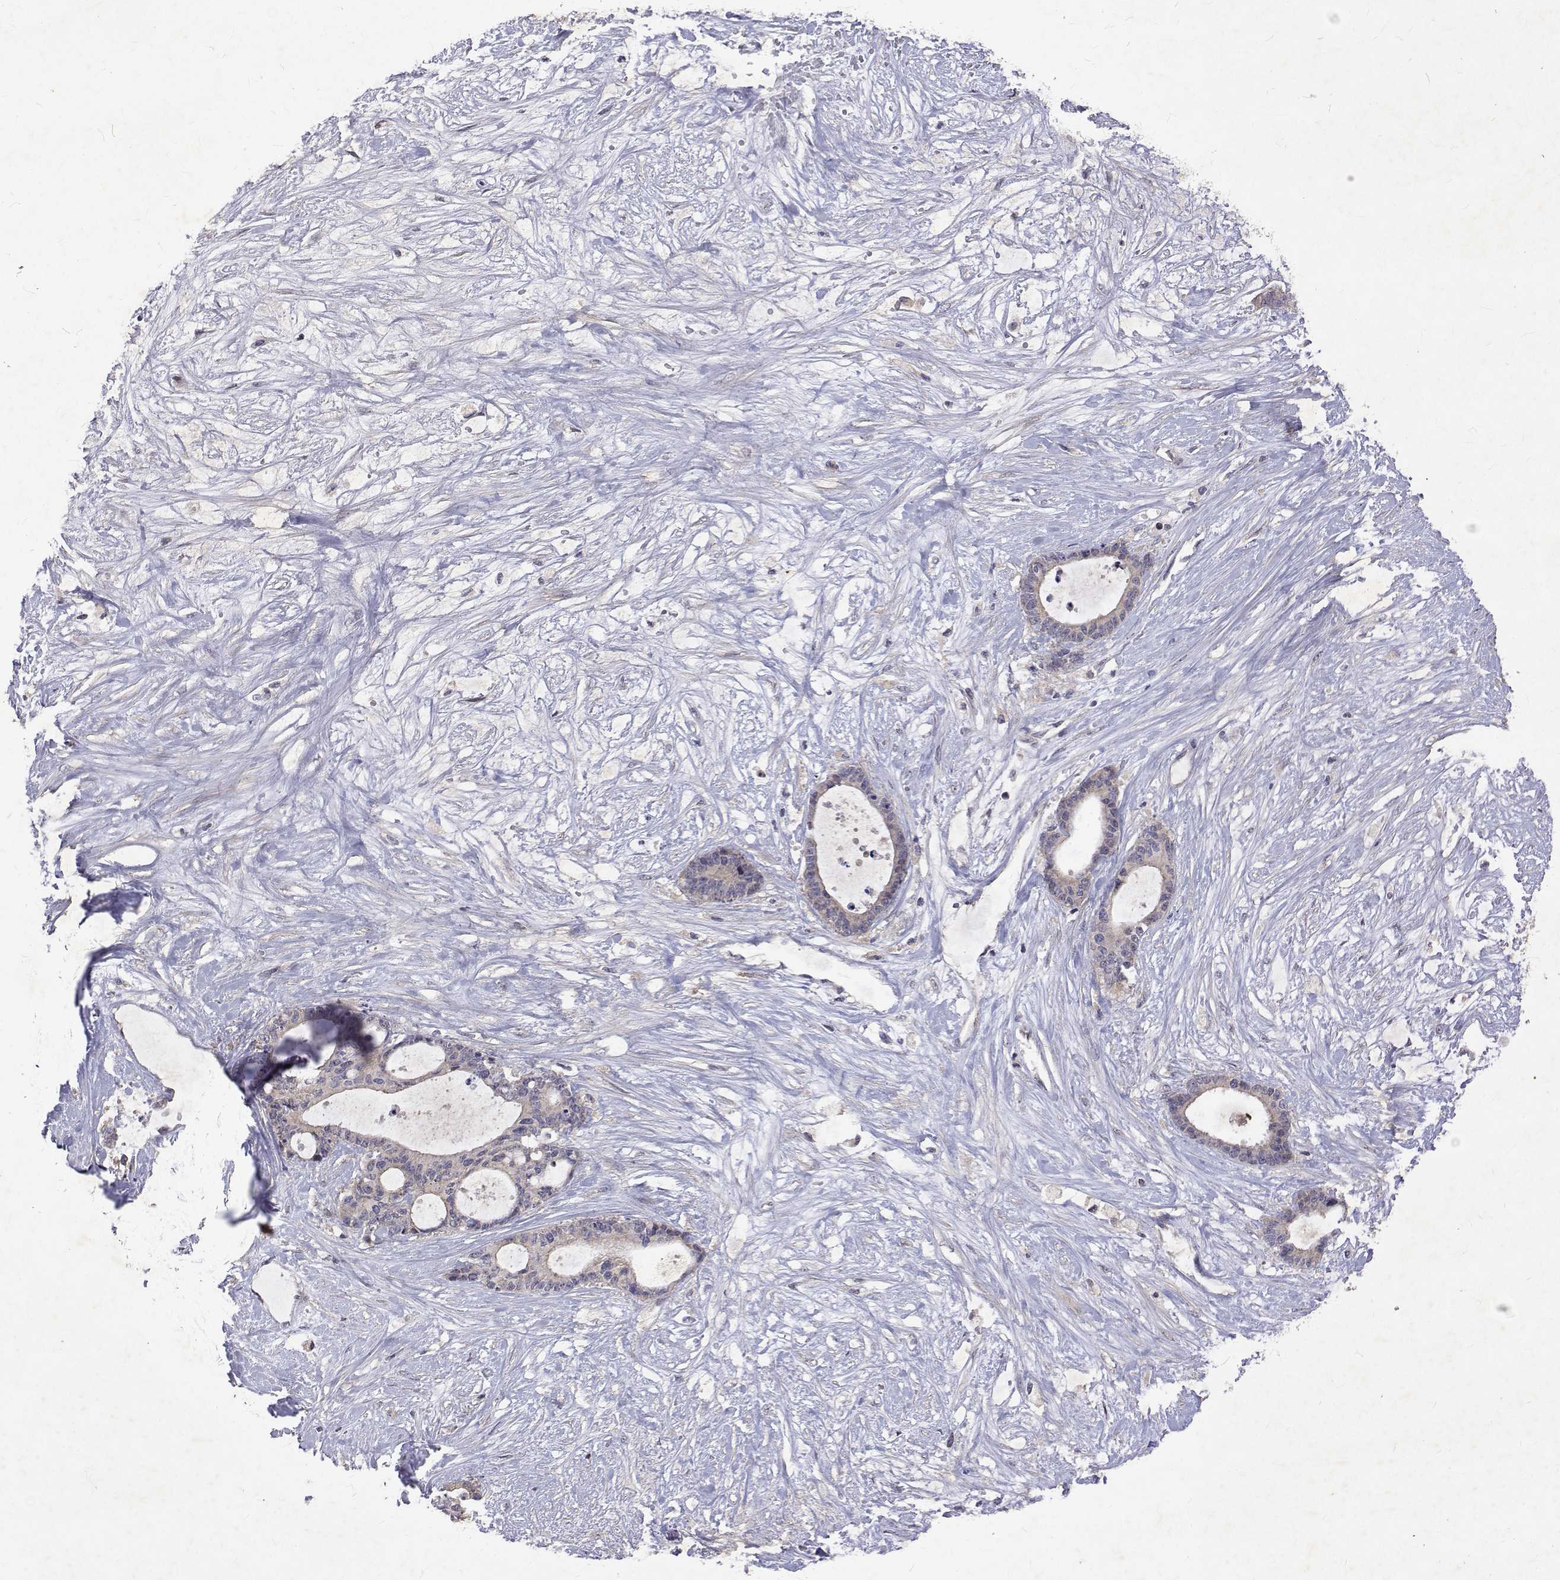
{"staining": {"intensity": "negative", "quantity": "none", "location": "none"}, "tissue": "liver cancer", "cell_type": "Tumor cells", "image_type": "cancer", "snomed": [{"axis": "morphology", "description": "Normal tissue, NOS"}, {"axis": "morphology", "description": "Cholangiocarcinoma"}, {"axis": "topography", "description": "Liver"}, {"axis": "topography", "description": "Peripheral nerve tissue"}], "caption": "This is a micrograph of IHC staining of liver cholangiocarcinoma, which shows no expression in tumor cells.", "gene": "ALKBH8", "patient": {"sex": "female", "age": 73}}